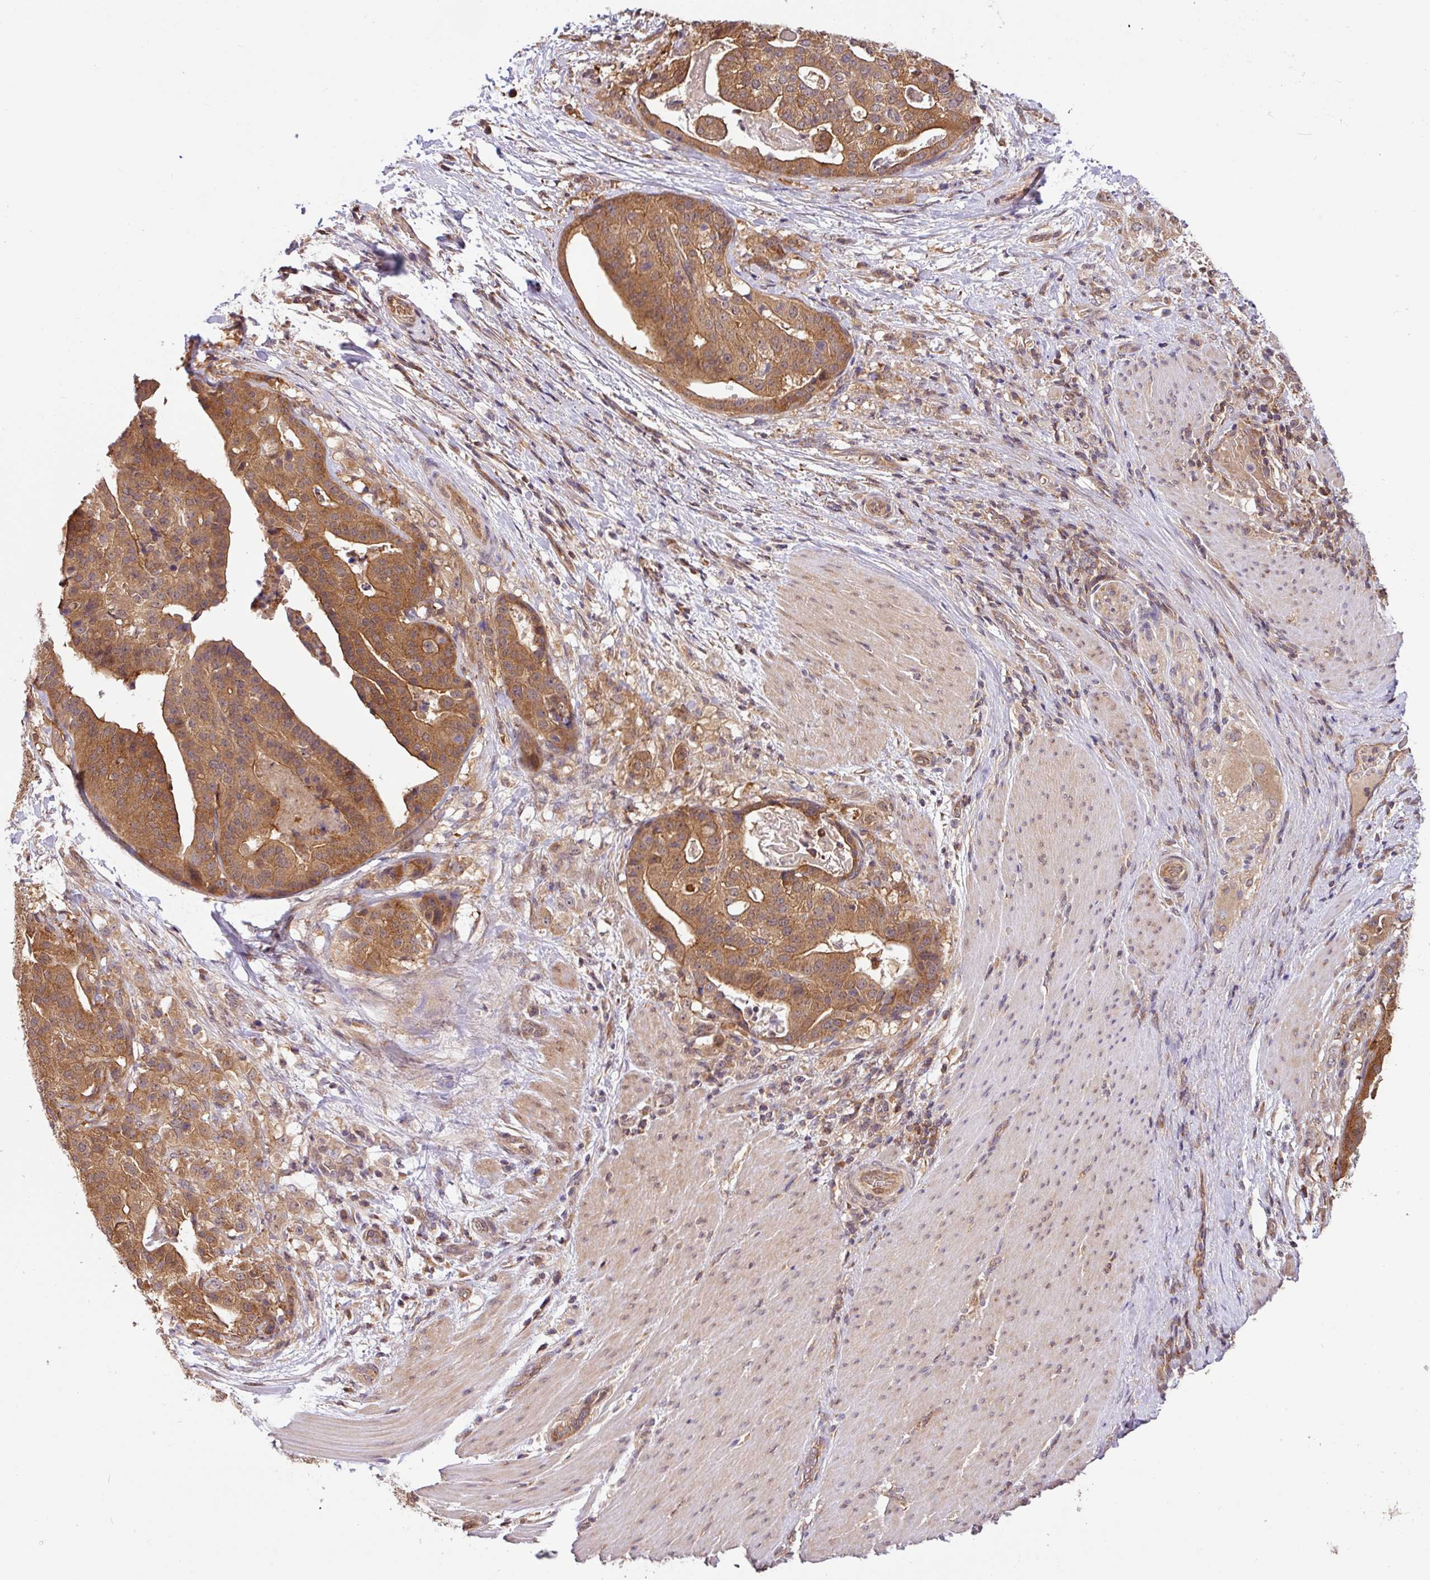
{"staining": {"intensity": "moderate", "quantity": ">75%", "location": "cytoplasmic/membranous"}, "tissue": "stomach cancer", "cell_type": "Tumor cells", "image_type": "cancer", "snomed": [{"axis": "morphology", "description": "Adenocarcinoma, NOS"}, {"axis": "topography", "description": "Stomach"}], "caption": "This is a micrograph of immunohistochemistry (IHC) staining of stomach cancer (adenocarcinoma), which shows moderate positivity in the cytoplasmic/membranous of tumor cells.", "gene": "SHB", "patient": {"sex": "male", "age": 48}}